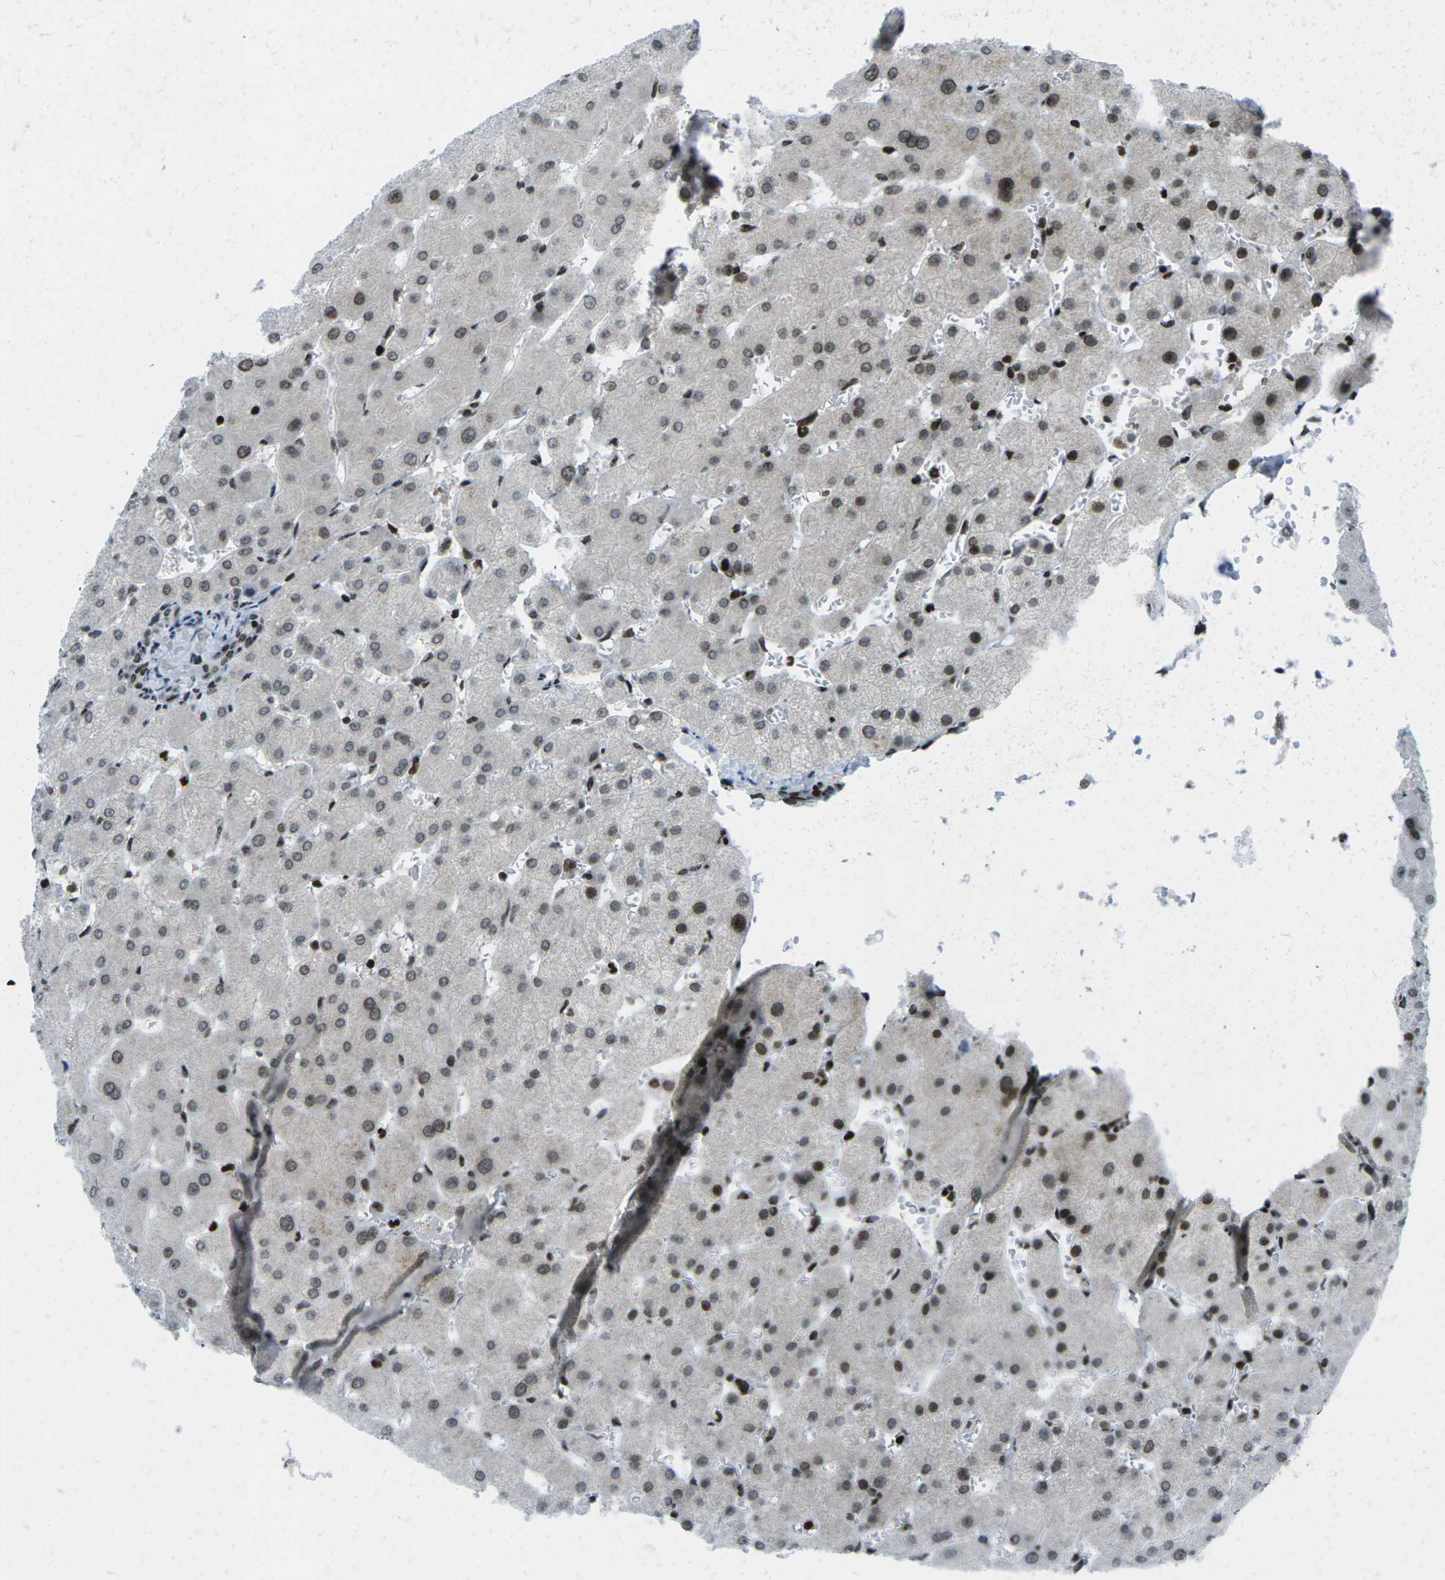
{"staining": {"intensity": "moderate", "quantity": ">75%", "location": "nuclear"}, "tissue": "liver", "cell_type": "Cholangiocytes", "image_type": "normal", "snomed": [{"axis": "morphology", "description": "Normal tissue, NOS"}, {"axis": "topography", "description": "Liver"}], "caption": "This histopathology image displays IHC staining of benign human liver, with medium moderate nuclear staining in about >75% of cholangiocytes.", "gene": "EME1", "patient": {"sex": "female", "age": 63}}